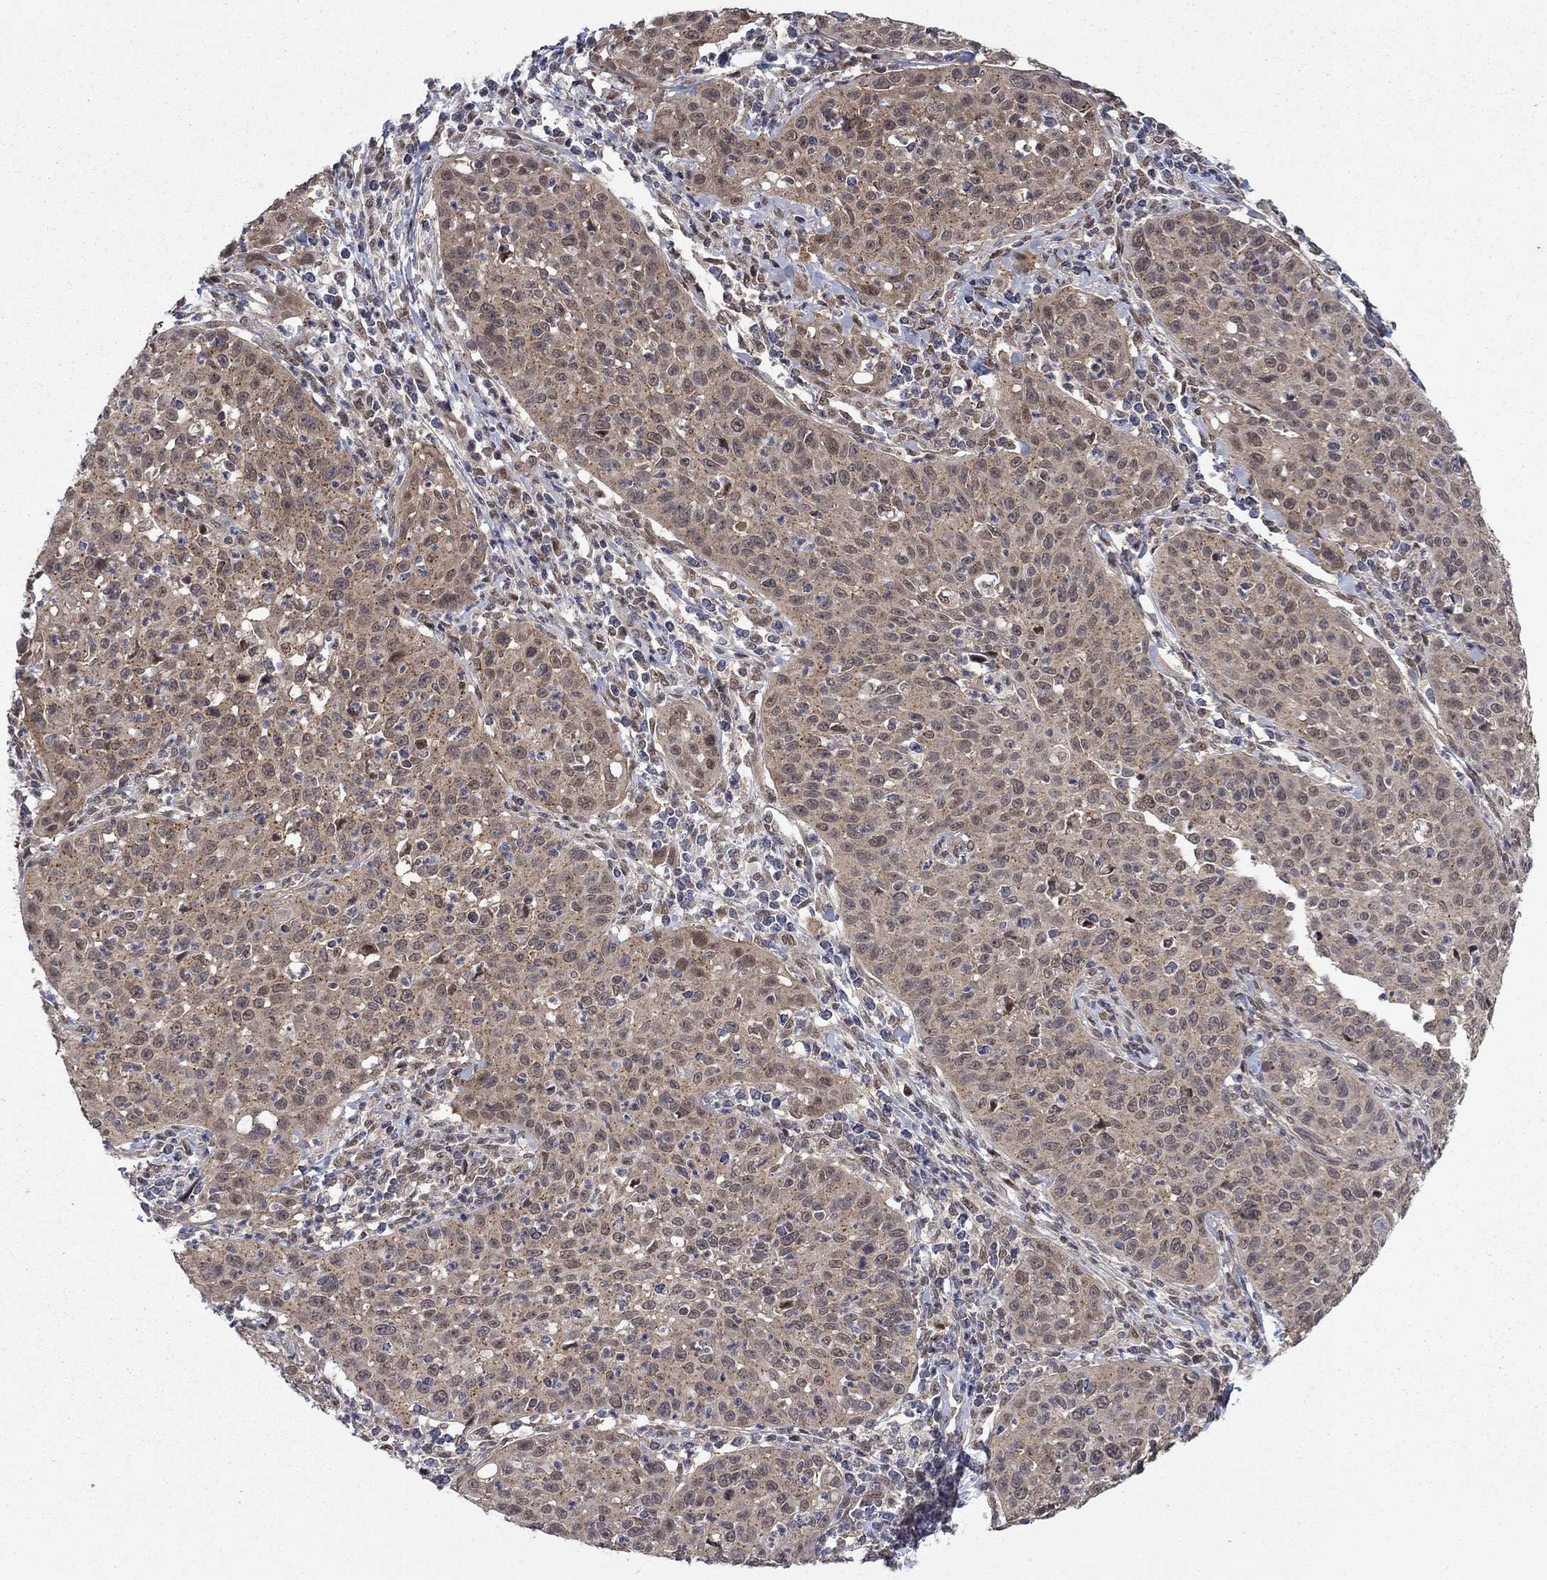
{"staining": {"intensity": "weak", "quantity": ">75%", "location": "cytoplasmic/membranous"}, "tissue": "cervical cancer", "cell_type": "Tumor cells", "image_type": "cancer", "snomed": [{"axis": "morphology", "description": "Squamous cell carcinoma, NOS"}, {"axis": "topography", "description": "Cervix"}], "caption": "Immunohistochemistry image of cervical squamous cell carcinoma stained for a protein (brown), which shows low levels of weak cytoplasmic/membranous staining in about >75% of tumor cells.", "gene": "PSMC1", "patient": {"sex": "female", "age": 26}}